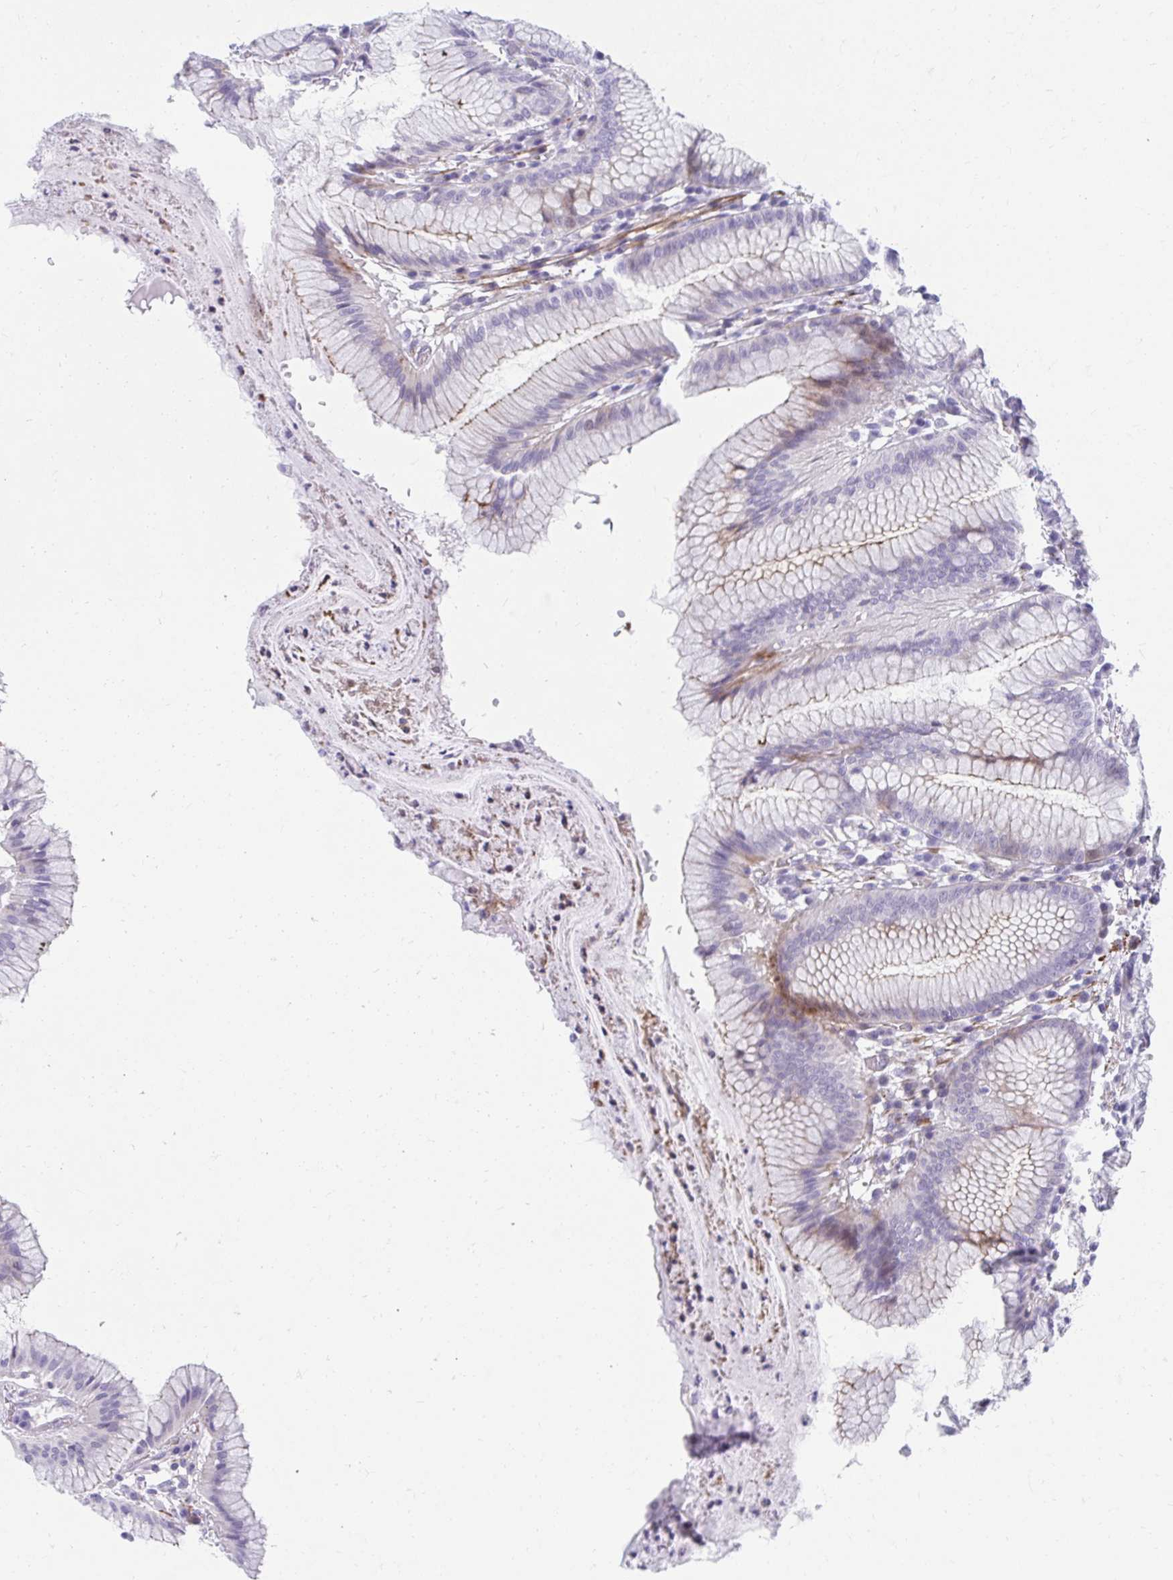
{"staining": {"intensity": "moderate", "quantity": "<25%", "location": "cytoplasmic/membranous,nuclear"}, "tissue": "stomach", "cell_type": "Glandular cells", "image_type": "normal", "snomed": [{"axis": "morphology", "description": "Normal tissue, NOS"}, {"axis": "topography", "description": "Stomach"}], "caption": "This photomicrograph exhibits unremarkable stomach stained with immunohistochemistry (IHC) to label a protein in brown. The cytoplasmic/membranous,nuclear of glandular cells show moderate positivity for the protein. Nuclei are counter-stained blue.", "gene": "CSTB", "patient": {"sex": "male", "age": 55}}